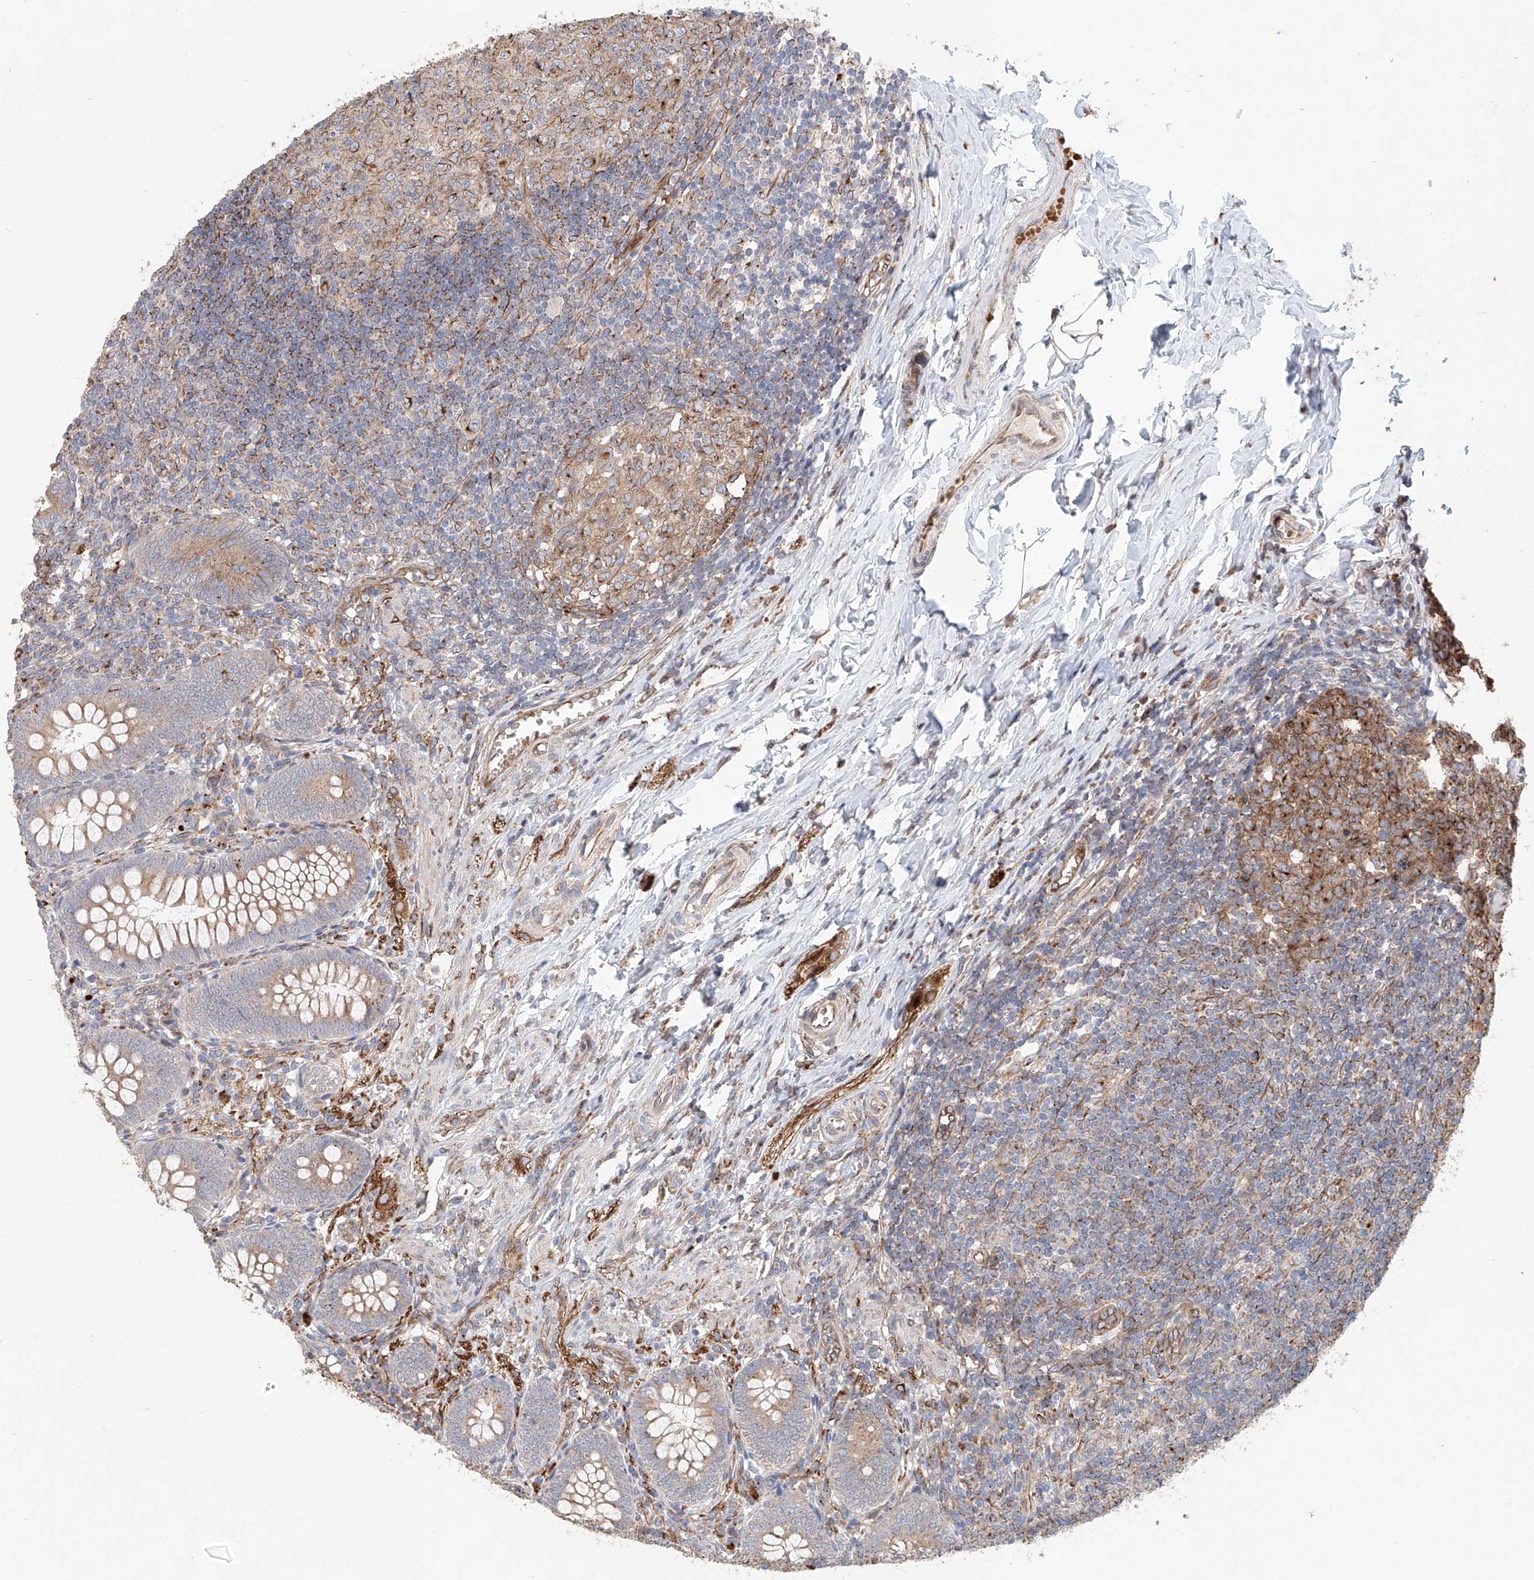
{"staining": {"intensity": "moderate", "quantity": ">75%", "location": "cytoplasmic/membranous"}, "tissue": "appendix", "cell_type": "Glandular cells", "image_type": "normal", "snomed": [{"axis": "morphology", "description": "Normal tissue, NOS"}, {"axis": "topography", "description": "Appendix"}], "caption": "Immunohistochemical staining of benign human appendix reveals moderate cytoplasmic/membranous protein staining in approximately >75% of glandular cells. The protein of interest is shown in brown color, while the nuclei are stained blue.", "gene": "HGSNAT", "patient": {"sex": "male", "age": 14}}